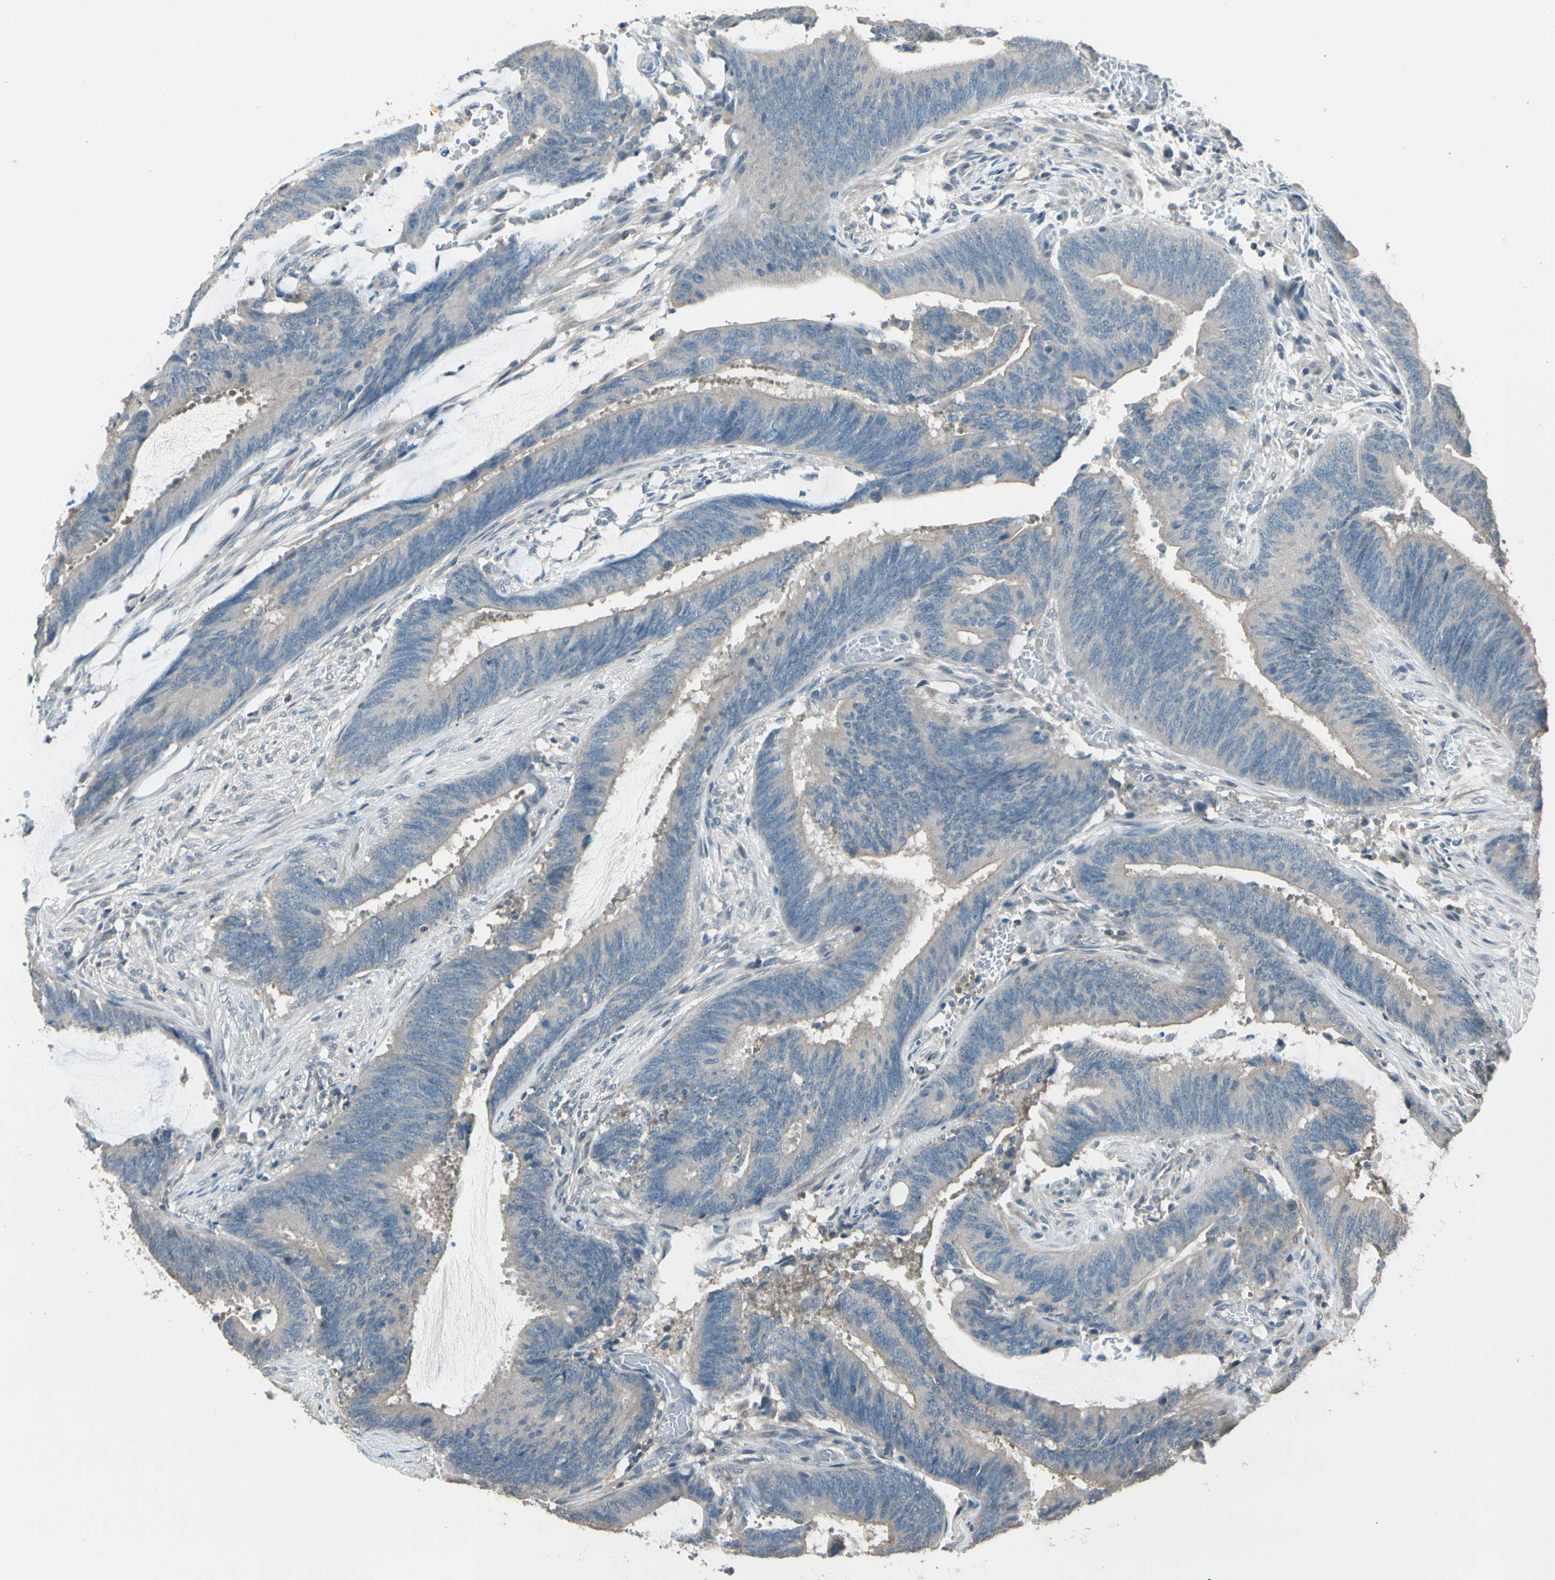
{"staining": {"intensity": "weak", "quantity": "25%-75%", "location": "cytoplasmic/membranous"}, "tissue": "colorectal cancer", "cell_type": "Tumor cells", "image_type": "cancer", "snomed": [{"axis": "morphology", "description": "Adenocarcinoma, NOS"}, {"axis": "topography", "description": "Rectum"}], "caption": "Colorectal cancer stained with a protein marker displays weak staining in tumor cells.", "gene": "MAP3K7", "patient": {"sex": "female", "age": 66}}